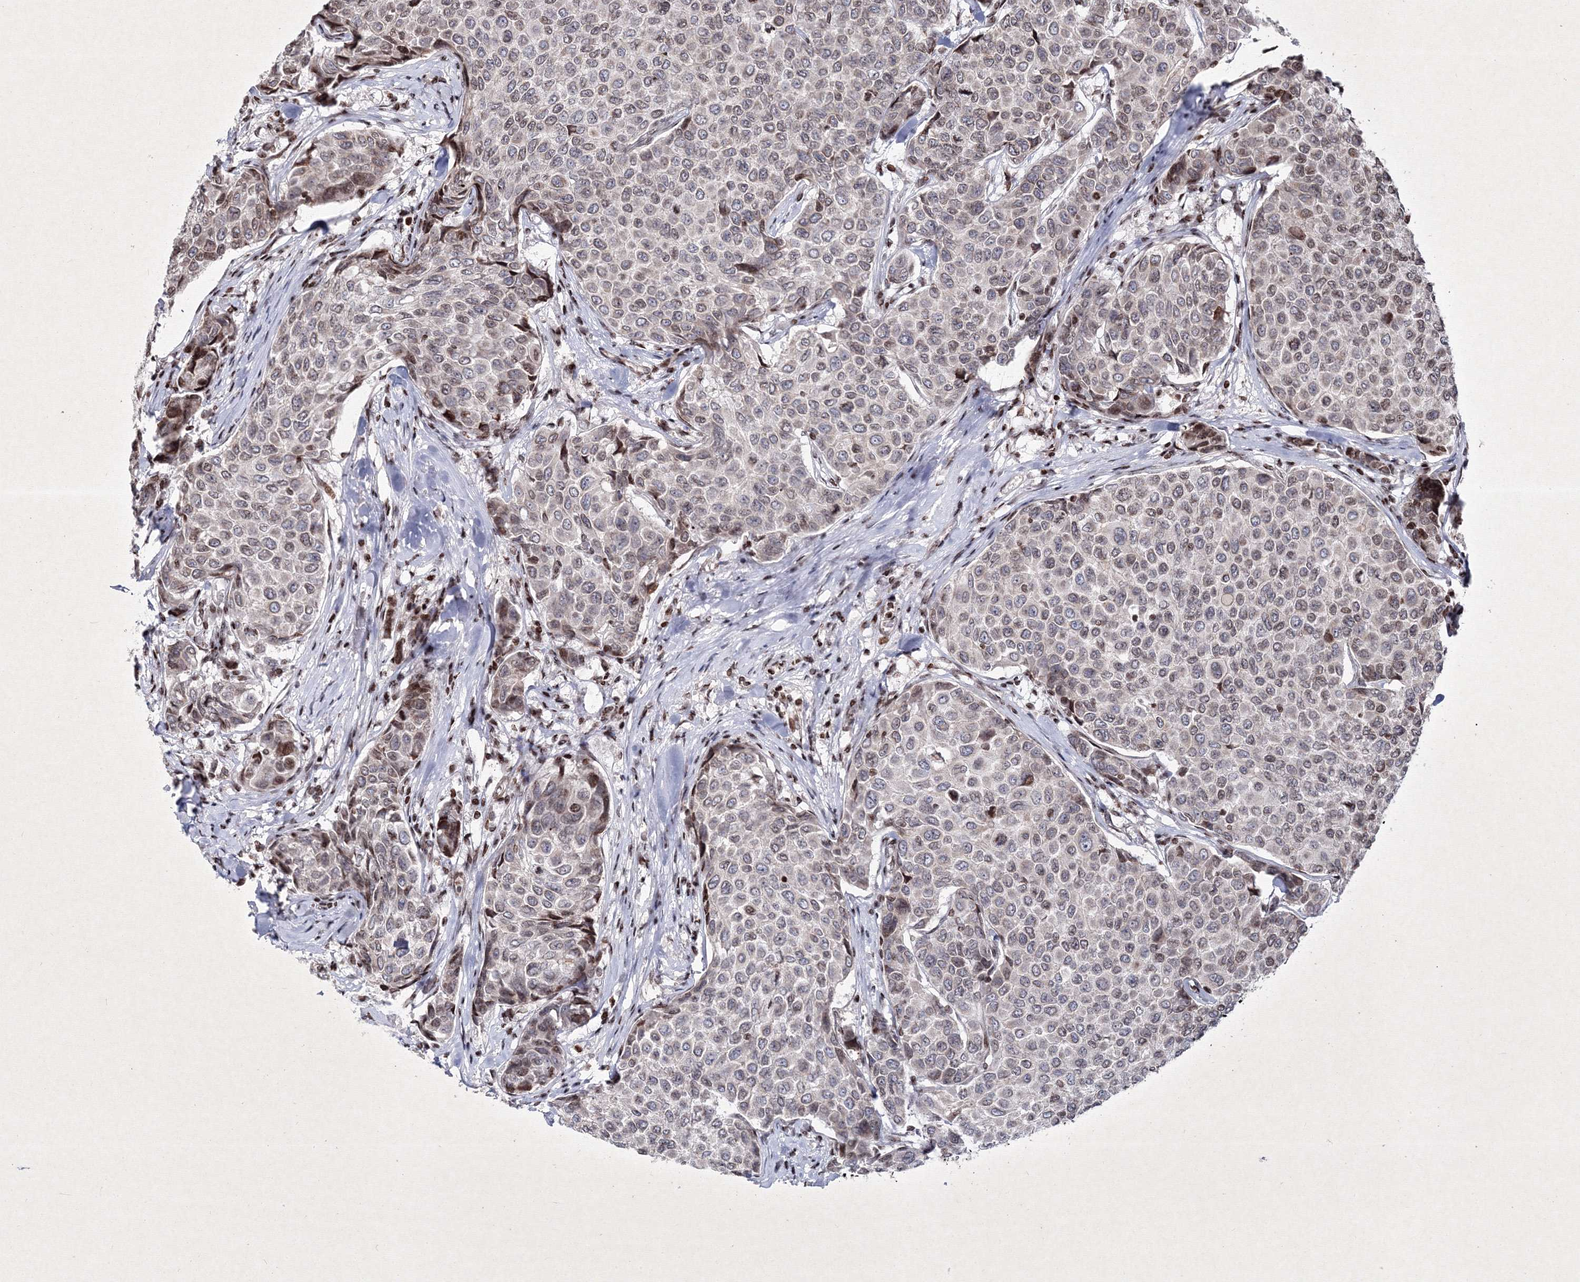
{"staining": {"intensity": "weak", "quantity": "<25%", "location": "nuclear"}, "tissue": "breast cancer", "cell_type": "Tumor cells", "image_type": "cancer", "snomed": [{"axis": "morphology", "description": "Duct carcinoma"}, {"axis": "topography", "description": "Breast"}], "caption": "A micrograph of human breast invasive ductal carcinoma is negative for staining in tumor cells.", "gene": "SMIM29", "patient": {"sex": "female", "age": 55}}